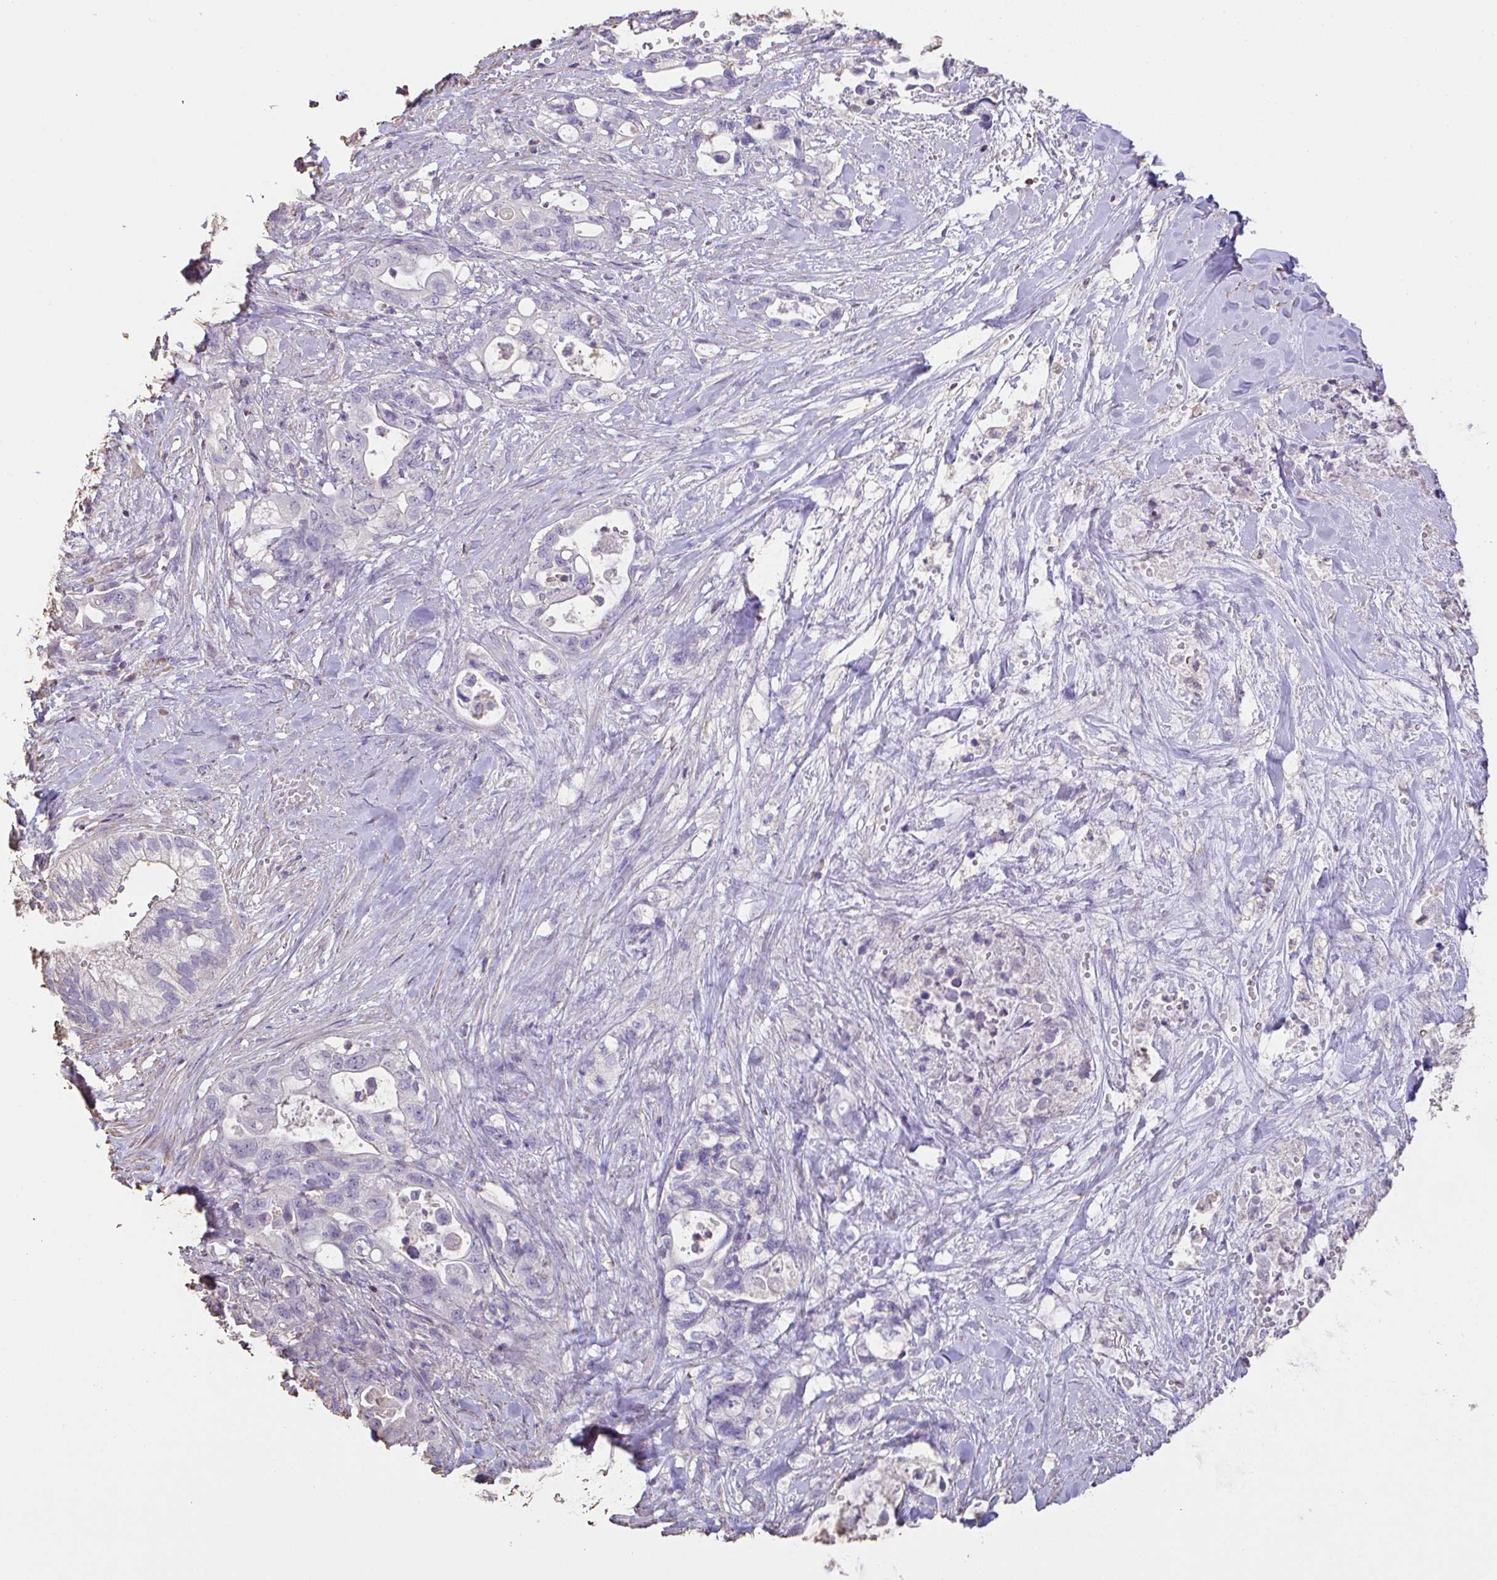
{"staining": {"intensity": "negative", "quantity": "none", "location": "none"}, "tissue": "pancreatic cancer", "cell_type": "Tumor cells", "image_type": "cancer", "snomed": [{"axis": "morphology", "description": "Adenocarcinoma, NOS"}, {"axis": "topography", "description": "Pancreas"}], "caption": "Tumor cells are negative for brown protein staining in adenocarcinoma (pancreatic).", "gene": "IL23R", "patient": {"sex": "female", "age": 72}}